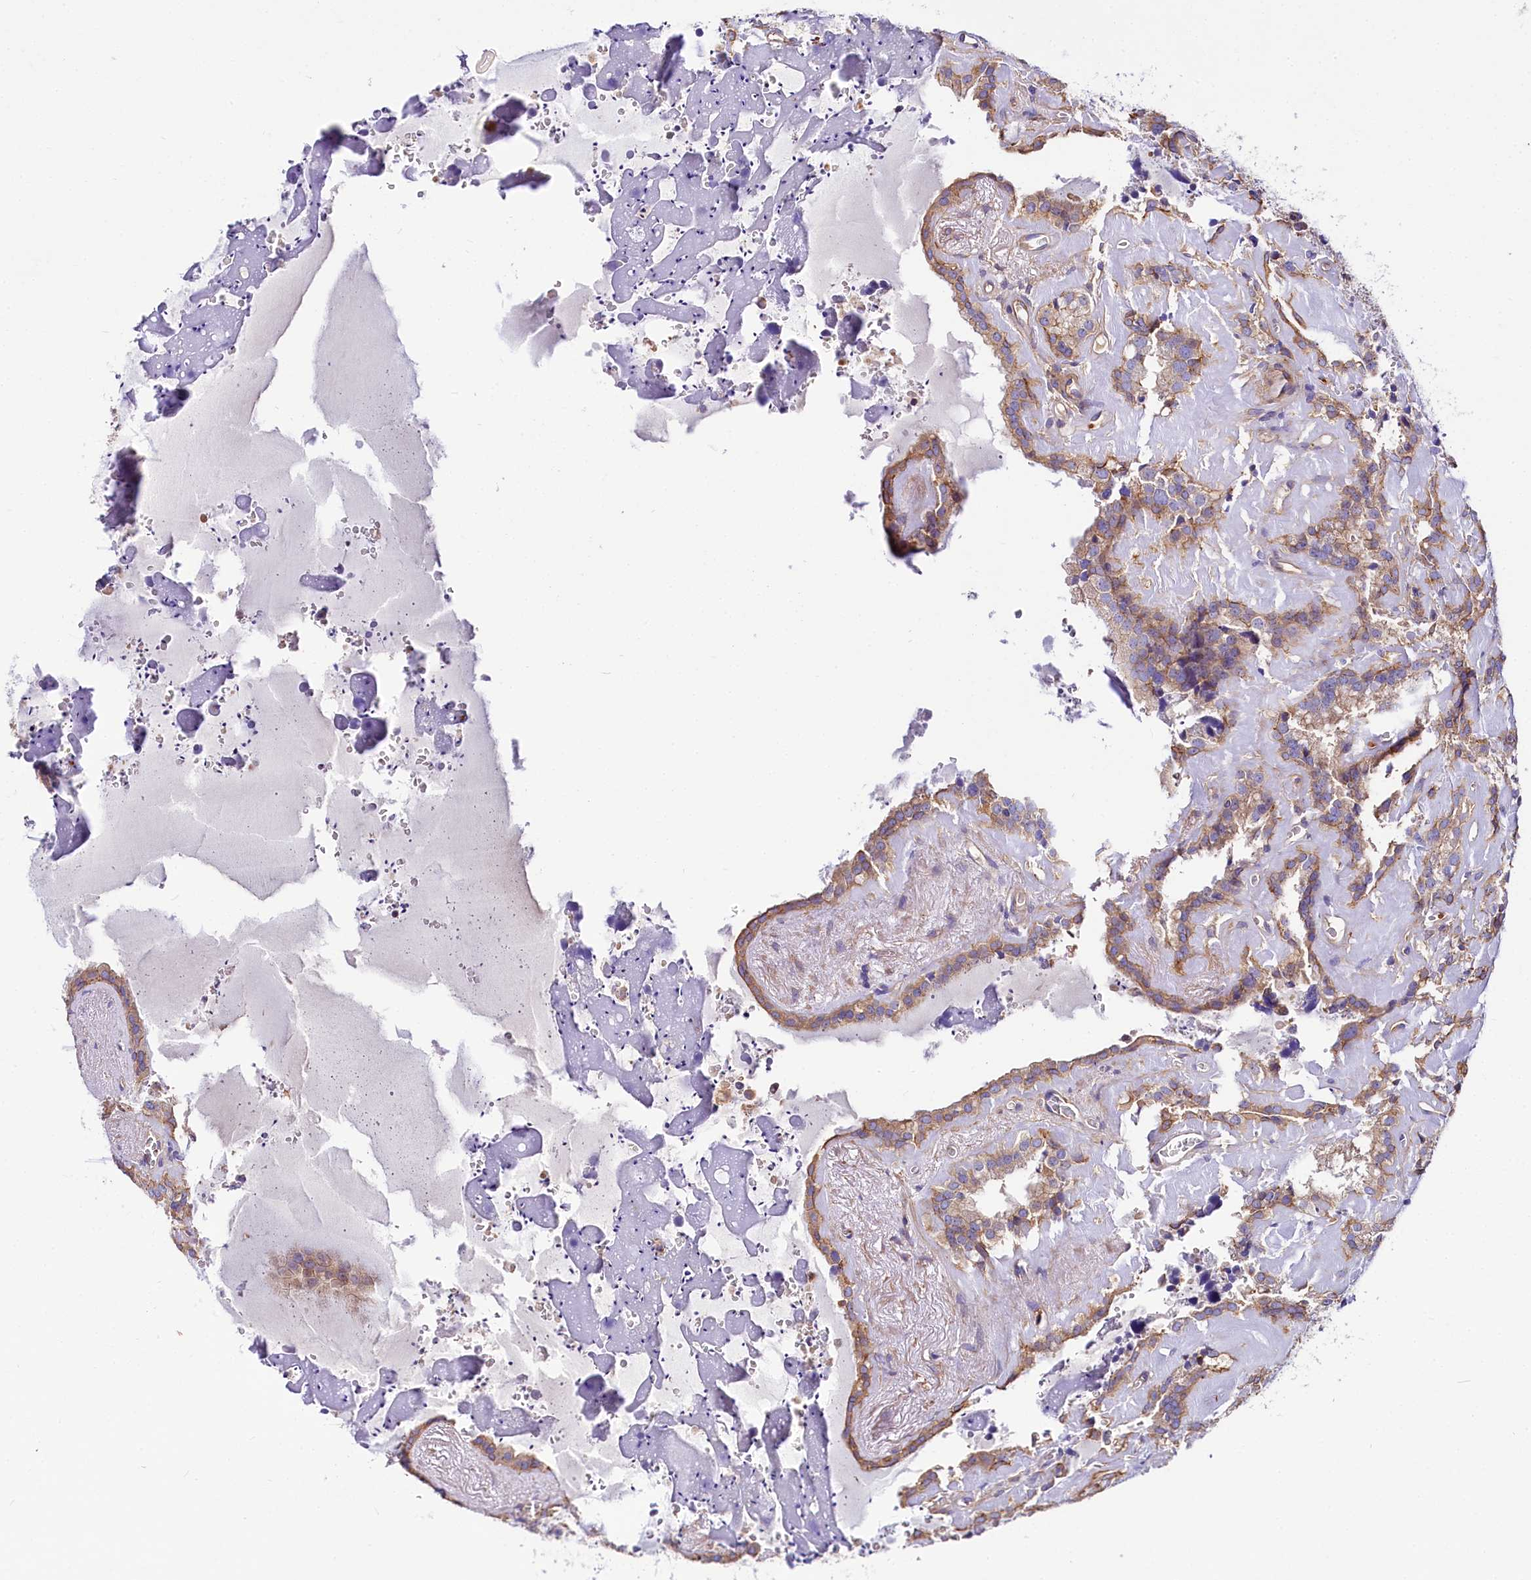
{"staining": {"intensity": "moderate", "quantity": "<25%", "location": "cytoplasmic/membranous"}, "tissue": "seminal vesicle", "cell_type": "Glandular cells", "image_type": "normal", "snomed": [{"axis": "morphology", "description": "Normal tissue, NOS"}, {"axis": "topography", "description": "Prostate"}, {"axis": "topography", "description": "Seminal veicle"}], "caption": "Immunohistochemical staining of benign human seminal vesicle reveals low levels of moderate cytoplasmic/membranous expression in approximately <25% of glandular cells. (DAB (3,3'-diaminobenzidine) IHC, brown staining for protein, blue staining for nuclei).", "gene": "FCHSD2", "patient": {"sex": "male", "age": 59}}